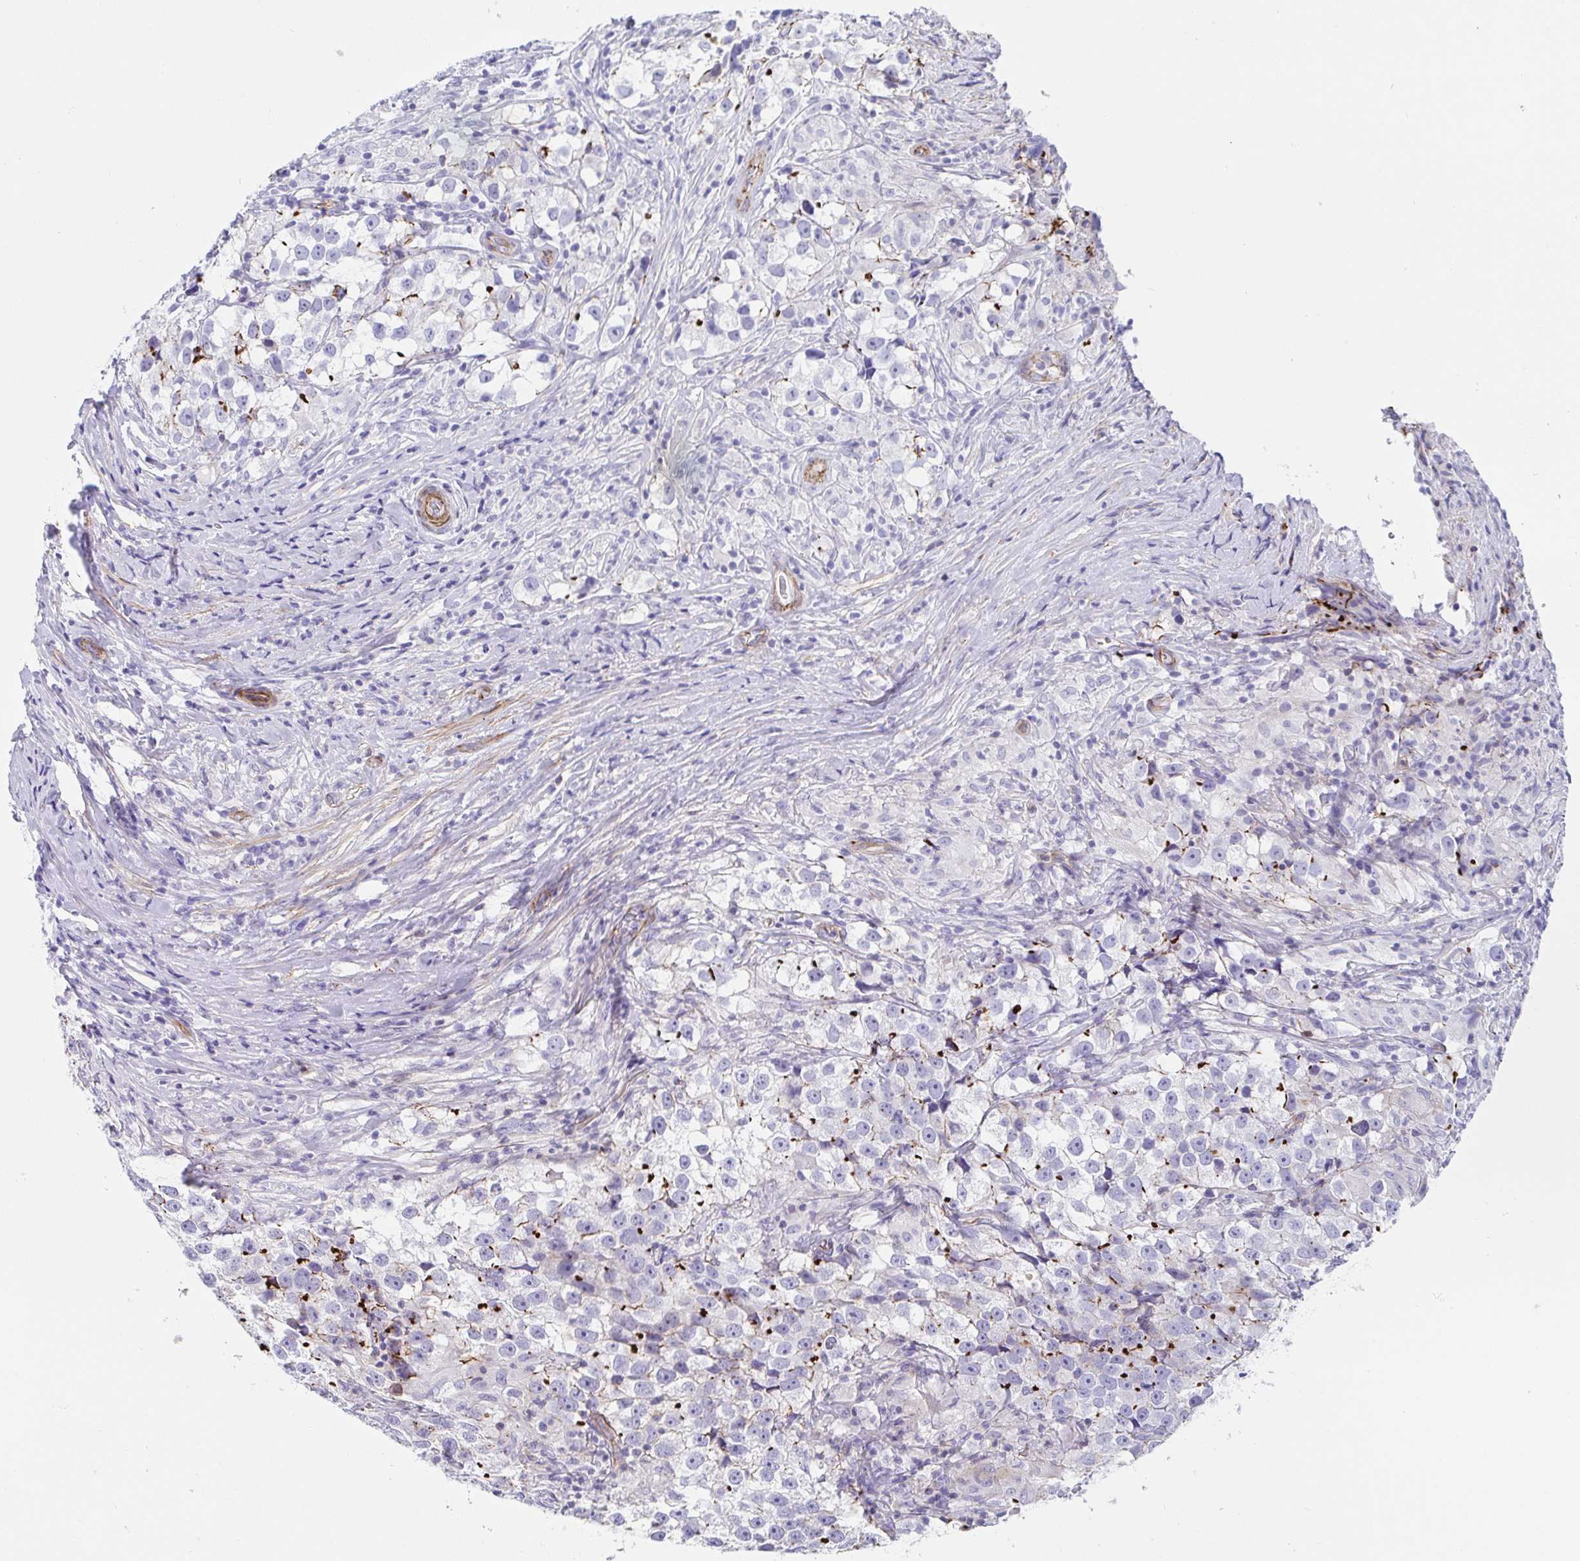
{"staining": {"intensity": "negative", "quantity": "none", "location": "none"}, "tissue": "testis cancer", "cell_type": "Tumor cells", "image_type": "cancer", "snomed": [{"axis": "morphology", "description": "Seminoma, NOS"}, {"axis": "topography", "description": "Testis"}], "caption": "High power microscopy photomicrograph of an immunohistochemistry image of testis cancer (seminoma), revealing no significant positivity in tumor cells.", "gene": "TRAM2", "patient": {"sex": "male", "age": 46}}